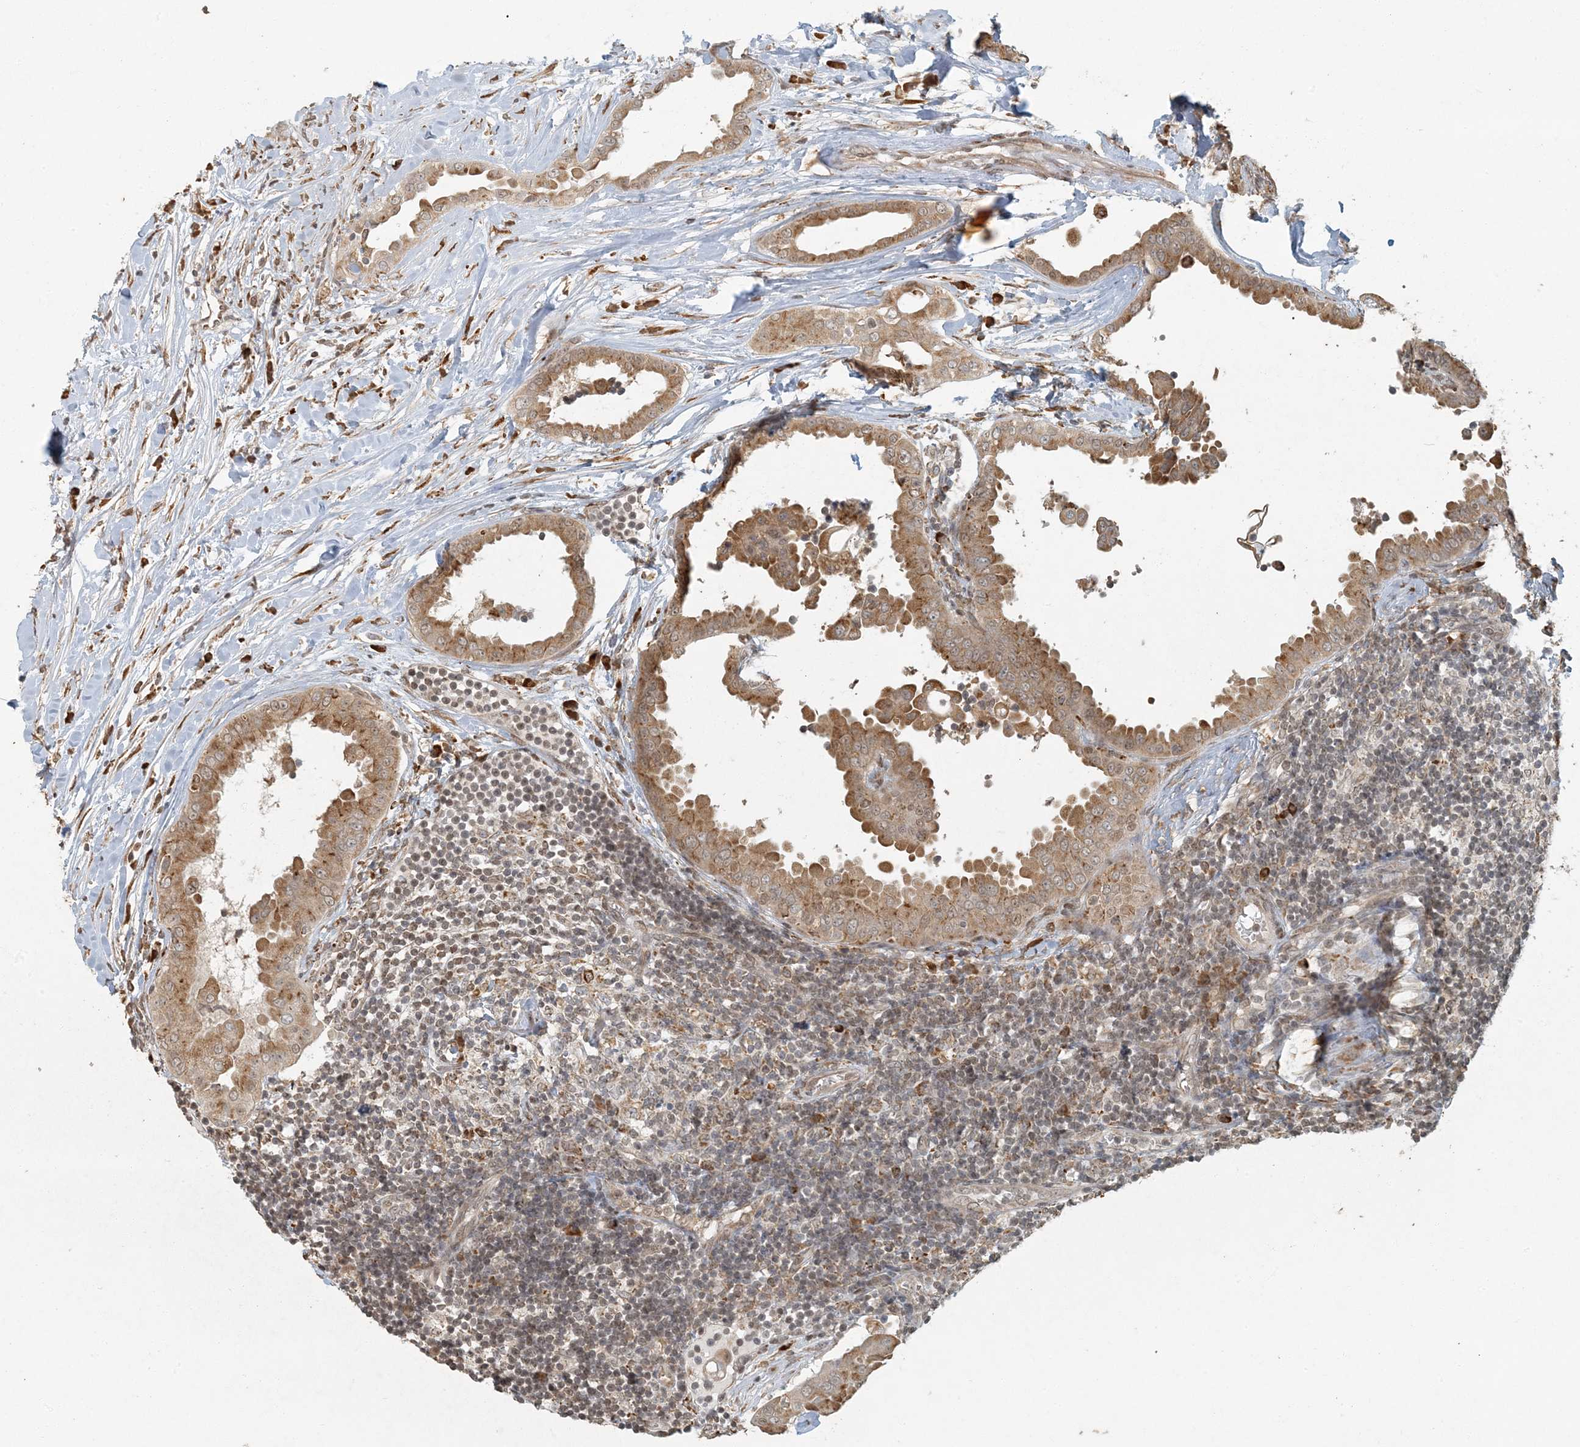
{"staining": {"intensity": "moderate", "quantity": ">75%", "location": "cytoplasmic/membranous,nuclear"}, "tissue": "thyroid cancer", "cell_type": "Tumor cells", "image_type": "cancer", "snomed": [{"axis": "morphology", "description": "Papillary adenocarcinoma, NOS"}, {"axis": "topography", "description": "Thyroid gland"}], "caption": "IHC staining of papillary adenocarcinoma (thyroid), which reveals medium levels of moderate cytoplasmic/membranous and nuclear positivity in approximately >75% of tumor cells indicating moderate cytoplasmic/membranous and nuclear protein positivity. The staining was performed using DAB (brown) for protein detection and nuclei were counterstained in hematoxylin (blue).", "gene": "AK9", "patient": {"sex": "male", "age": 33}}